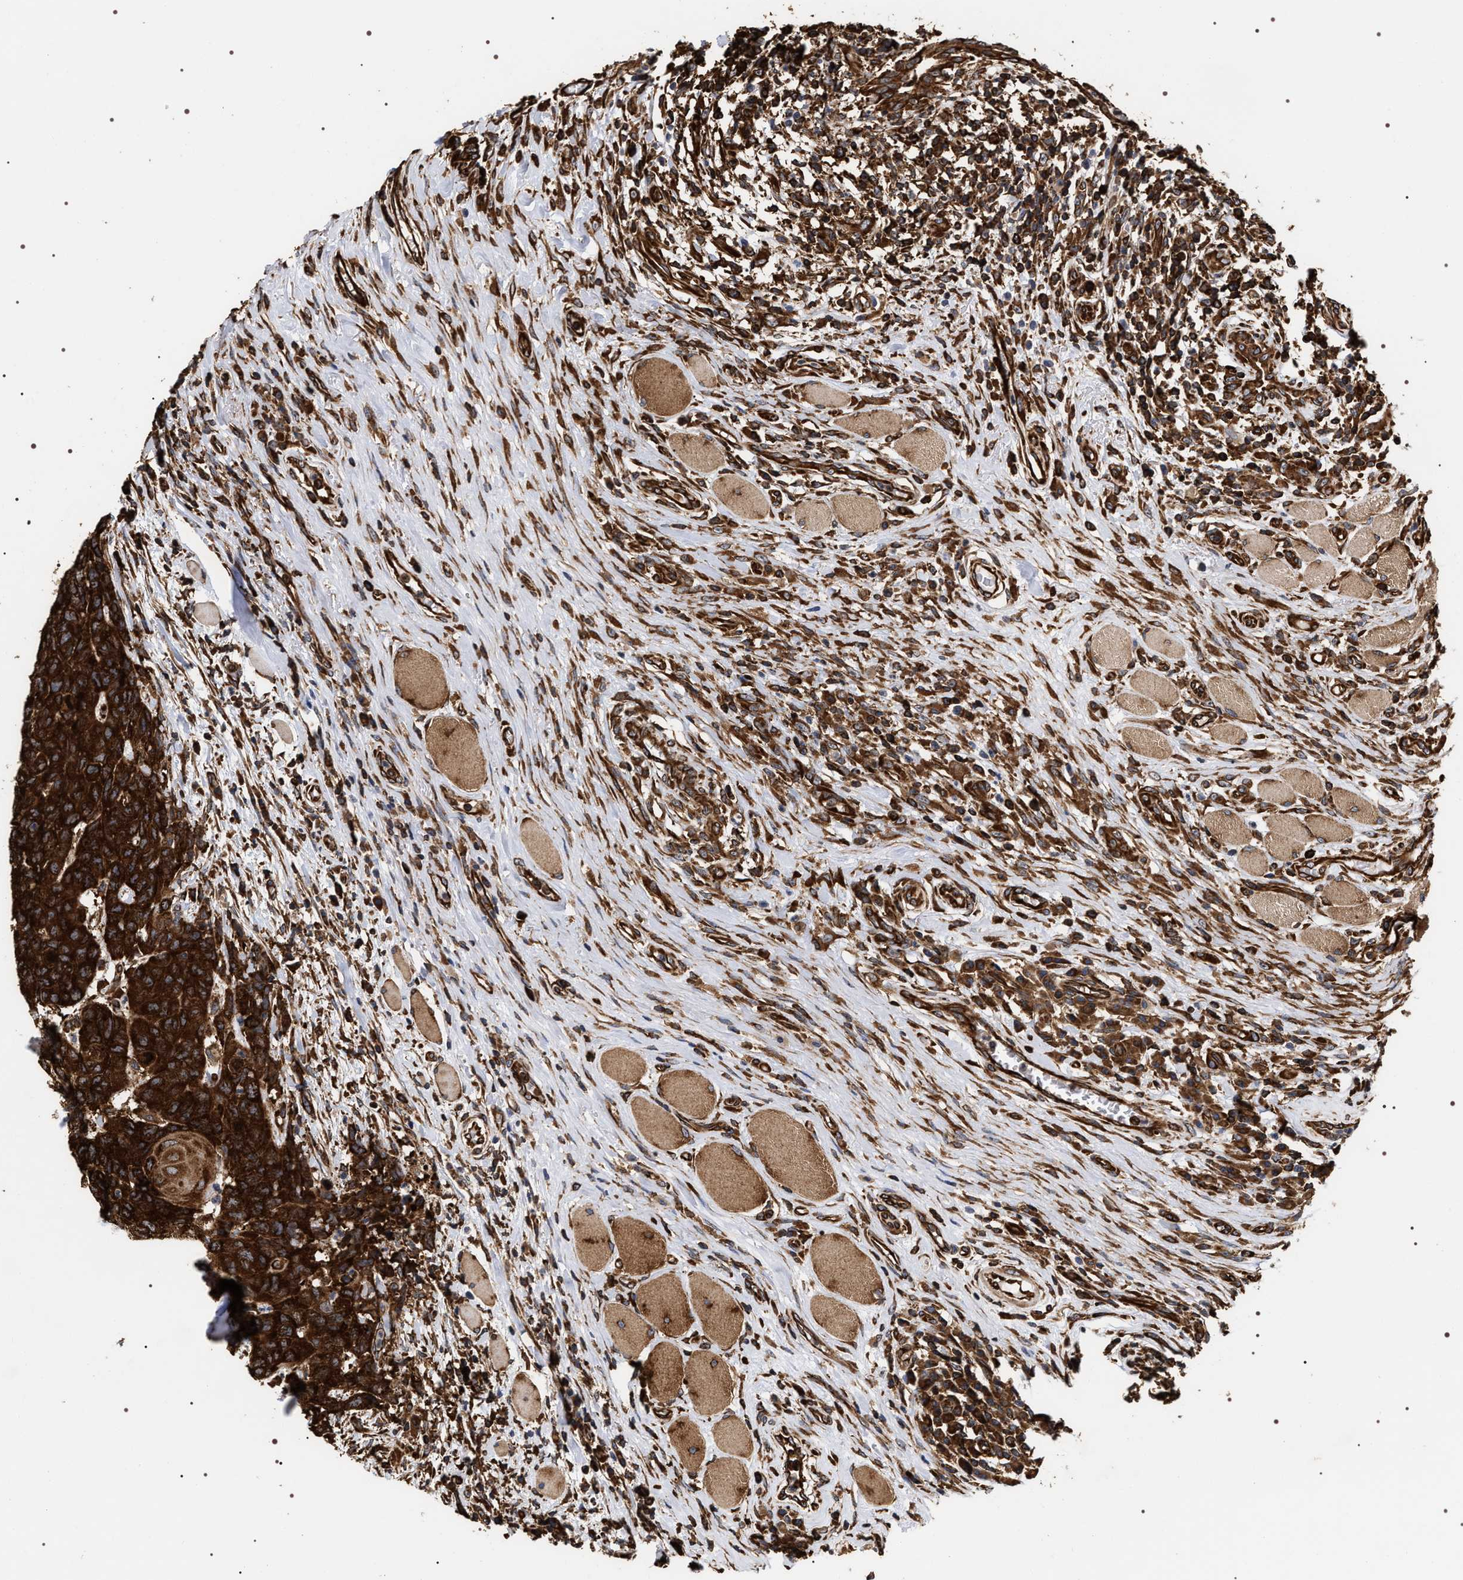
{"staining": {"intensity": "strong", "quantity": ">75%", "location": "cytoplasmic/membranous"}, "tissue": "head and neck cancer", "cell_type": "Tumor cells", "image_type": "cancer", "snomed": [{"axis": "morphology", "description": "Squamous cell carcinoma, NOS"}, {"axis": "topography", "description": "Head-Neck"}], "caption": "Tumor cells exhibit strong cytoplasmic/membranous staining in approximately >75% of cells in head and neck cancer. The staining was performed using DAB (3,3'-diaminobenzidine), with brown indicating positive protein expression. Nuclei are stained blue with hematoxylin.", "gene": "SERBP1", "patient": {"sex": "male", "age": 66}}